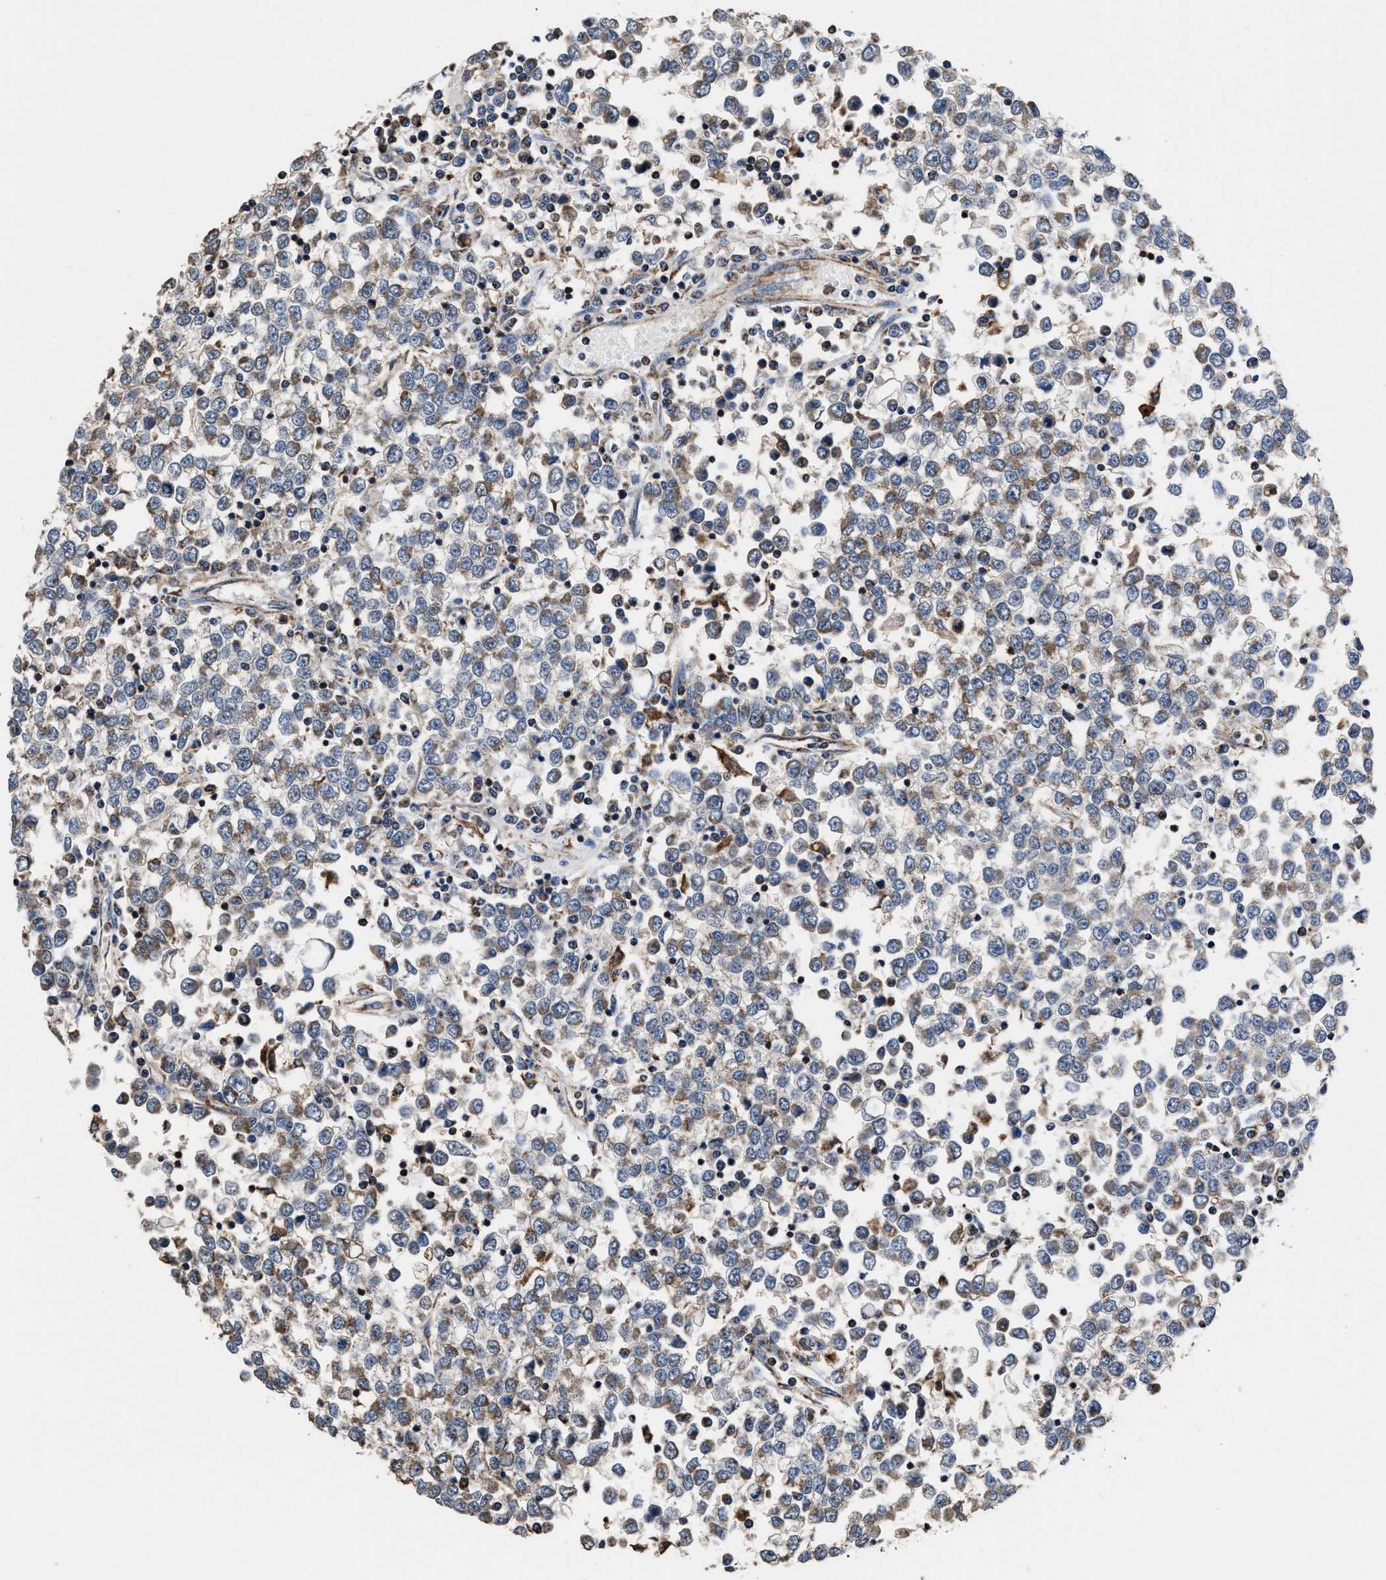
{"staining": {"intensity": "moderate", "quantity": ">75%", "location": "cytoplasmic/membranous"}, "tissue": "testis cancer", "cell_type": "Tumor cells", "image_type": "cancer", "snomed": [{"axis": "morphology", "description": "Seminoma, NOS"}, {"axis": "topography", "description": "Testis"}], "caption": "Protein expression analysis of human testis cancer (seminoma) reveals moderate cytoplasmic/membranous staining in approximately >75% of tumor cells. Ihc stains the protein in brown and the nuclei are stained blue.", "gene": "ACLY", "patient": {"sex": "male", "age": 65}}